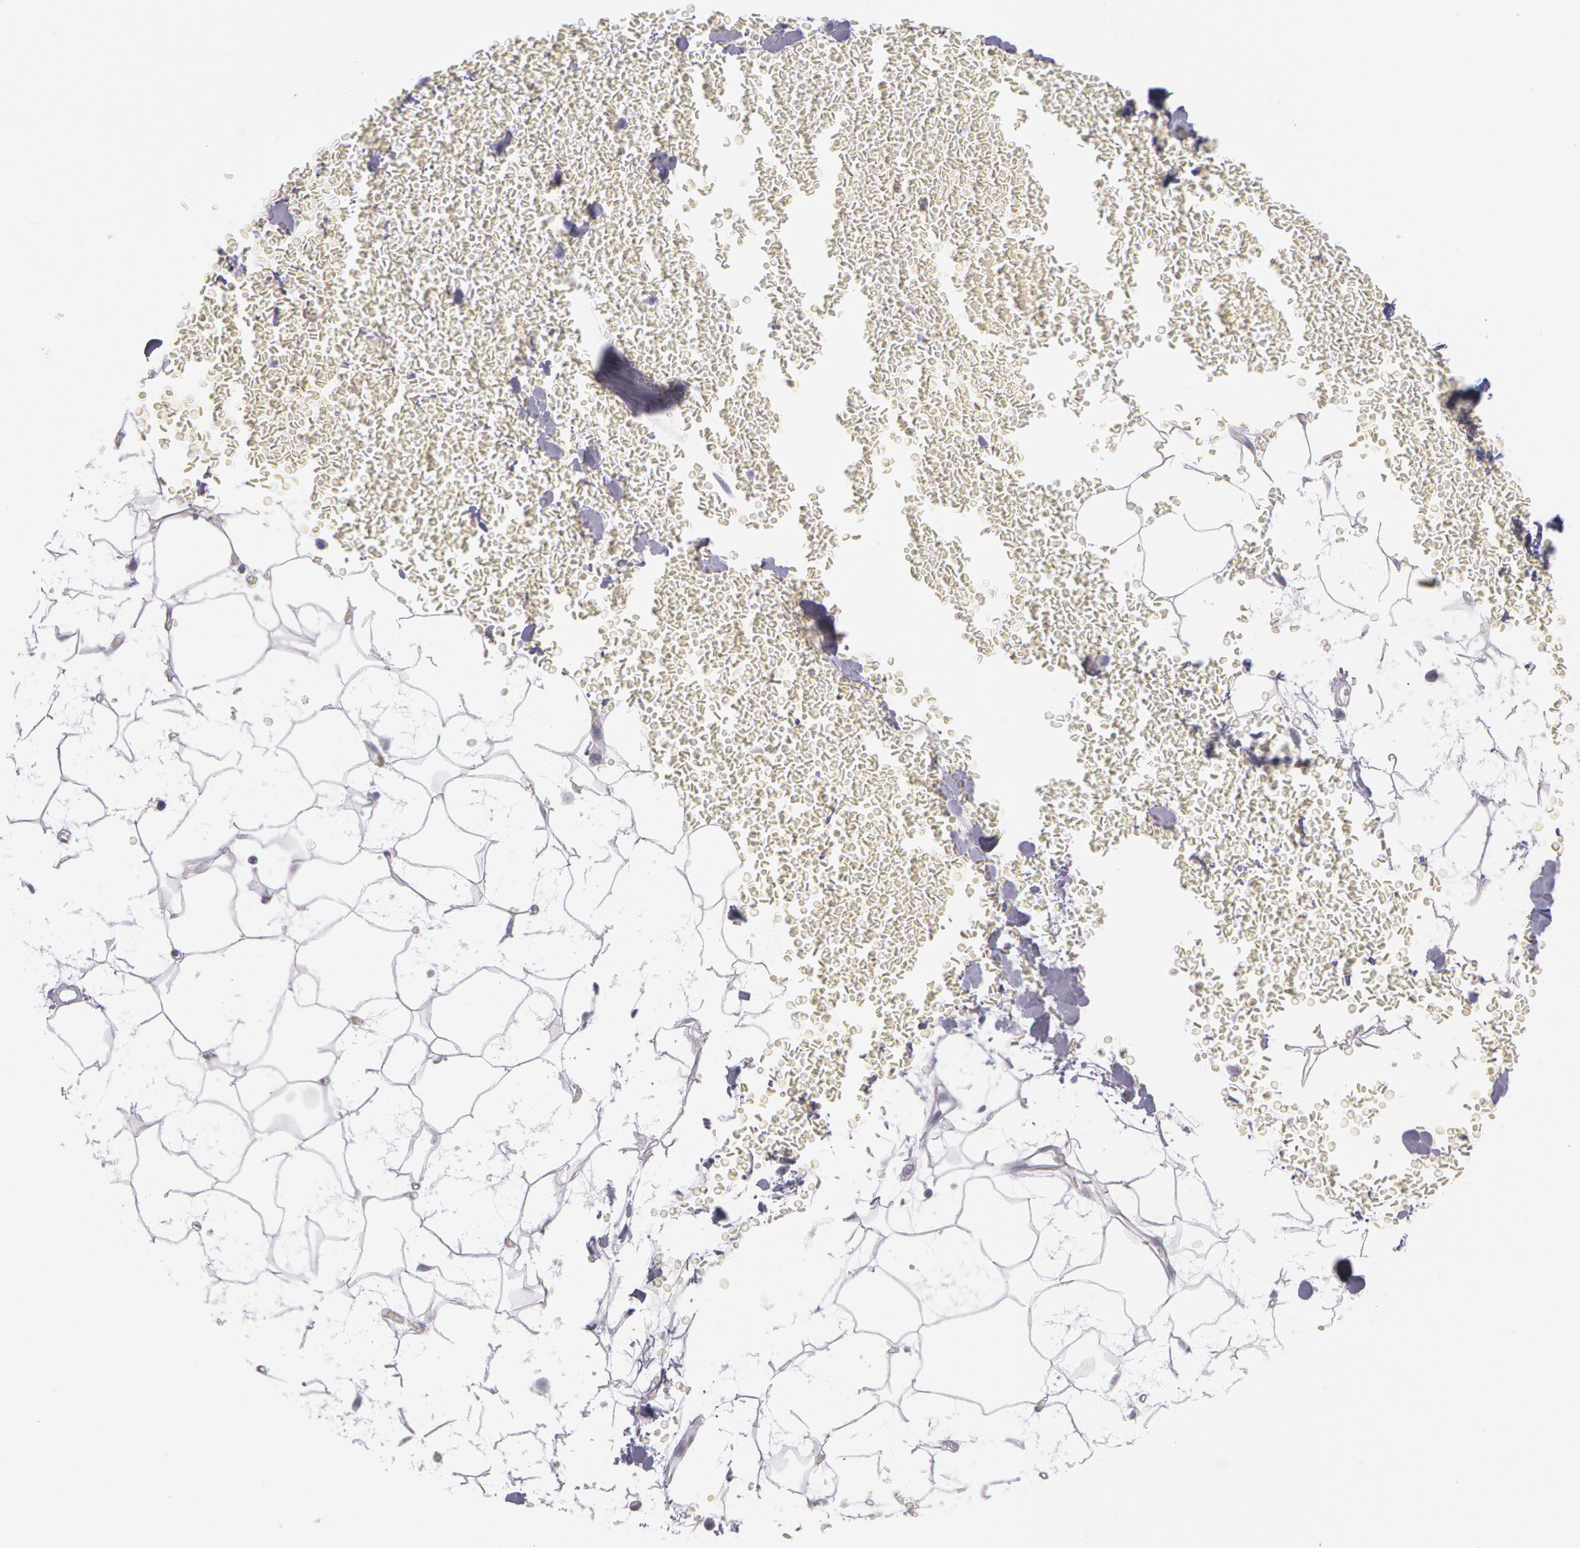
{"staining": {"intensity": "negative", "quantity": "none", "location": "none"}, "tissue": "adipose tissue", "cell_type": "Adipocytes", "image_type": "normal", "snomed": [{"axis": "morphology", "description": "Normal tissue, NOS"}, {"axis": "morphology", "description": "Inflammation, NOS"}, {"axis": "topography", "description": "Lymph node"}, {"axis": "topography", "description": "Peripheral nerve tissue"}], "caption": "Immunohistochemical staining of normal adipose tissue demonstrates no significant staining in adipocytes.", "gene": "SNCG", "patient": {"sex": "male", "age": 52}}